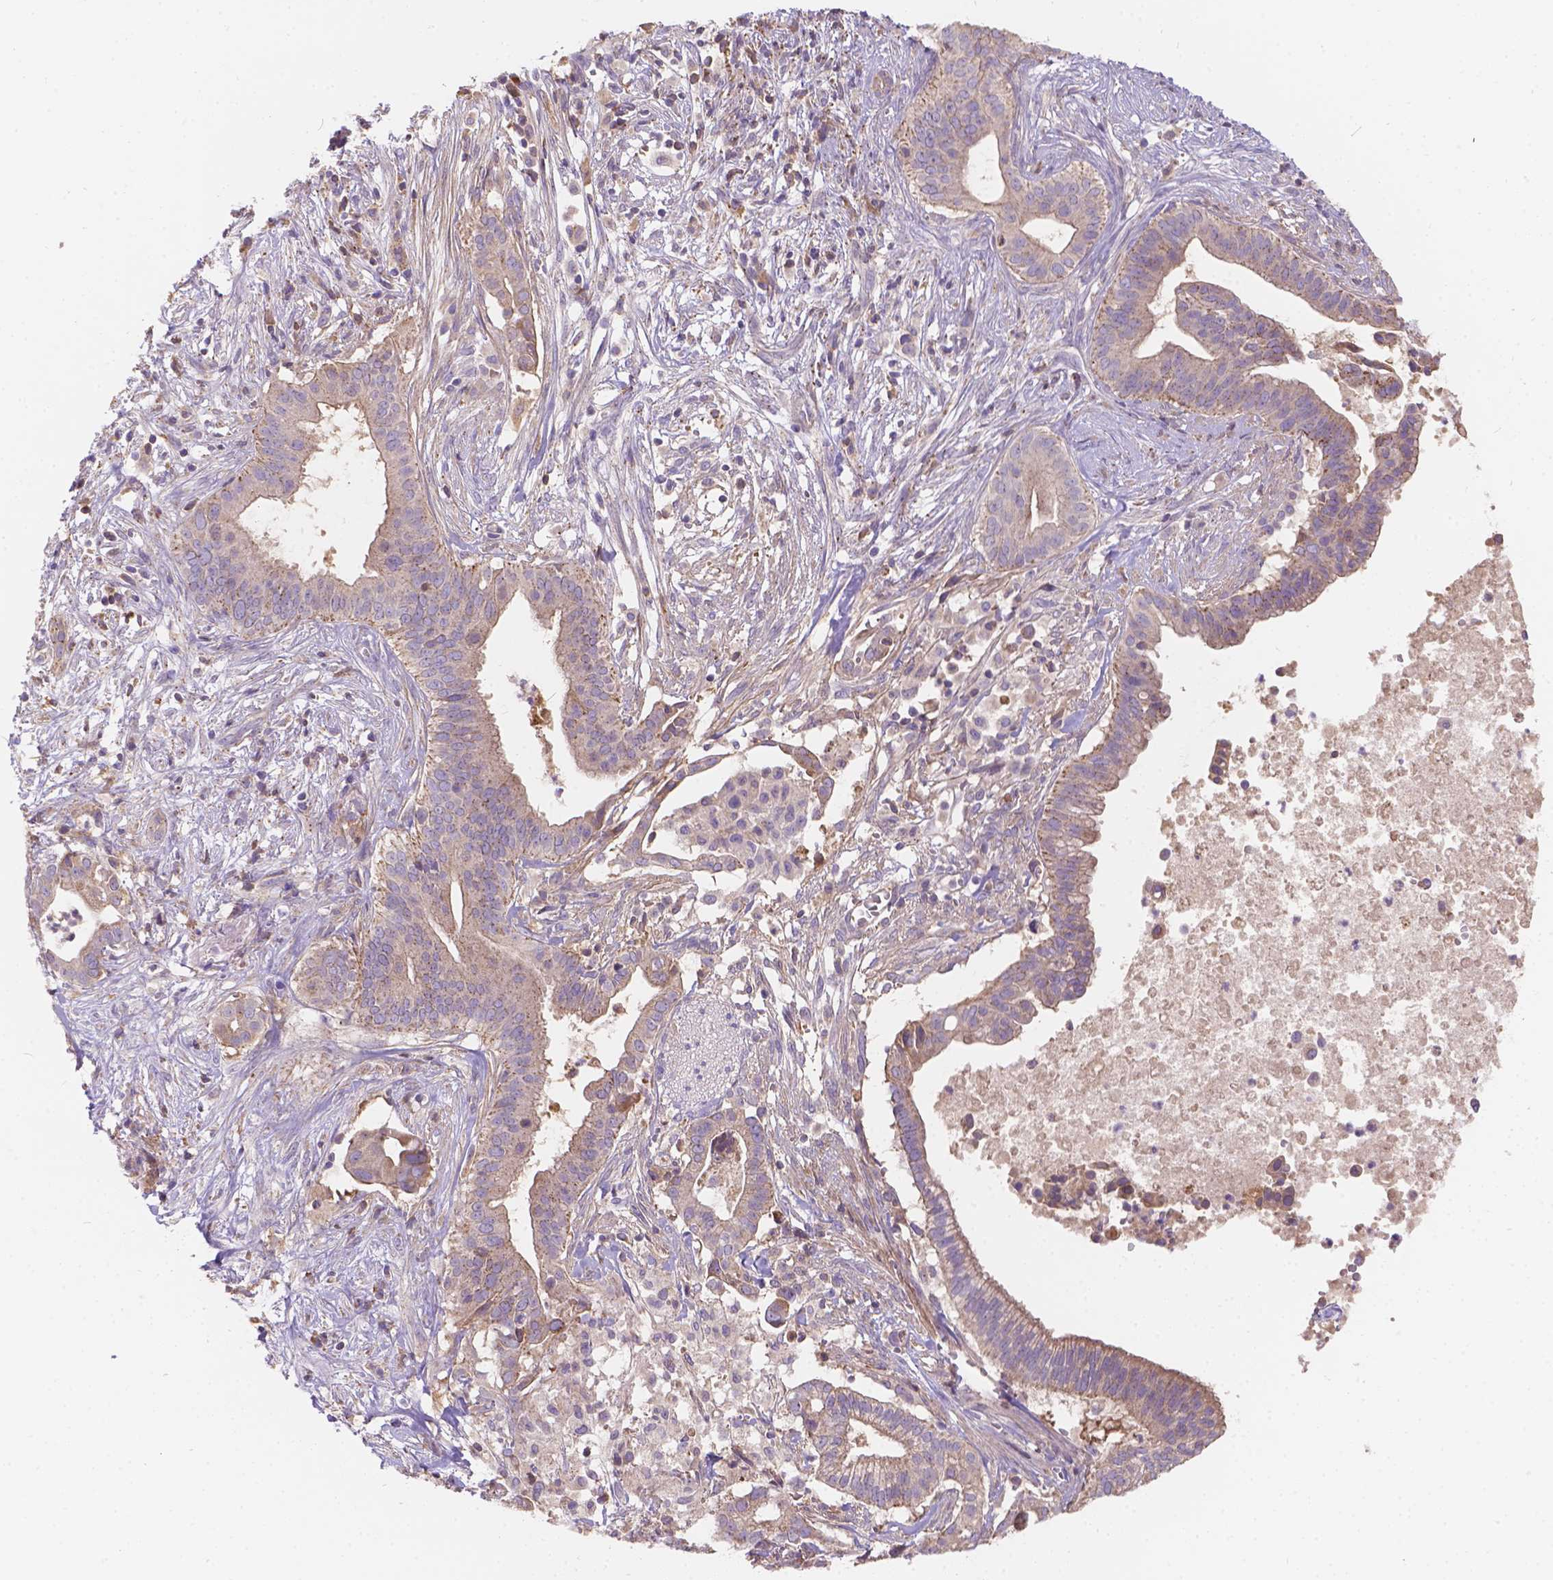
{"staining": {"intensity": "moderate", "quantity": "<25%", "location": "cytoplasmic/membranous"}, "tissue": "pancreatic cancer", "cell_type": "Tumor cells", "image_type": "cancer", "snomed": [{"axis": "morphology", "description": "Adenocarcinoma, NOS"}, {"axis": "topography", "description": "Pancreas"}], "caption": "A low amount of moderate cytoplasmic/membranous expression is seen in about <25% of tumor cells in pancreatic cancer tissue.", "gene": "CDK10", "patient": {"sex": "male", "age": 61}}